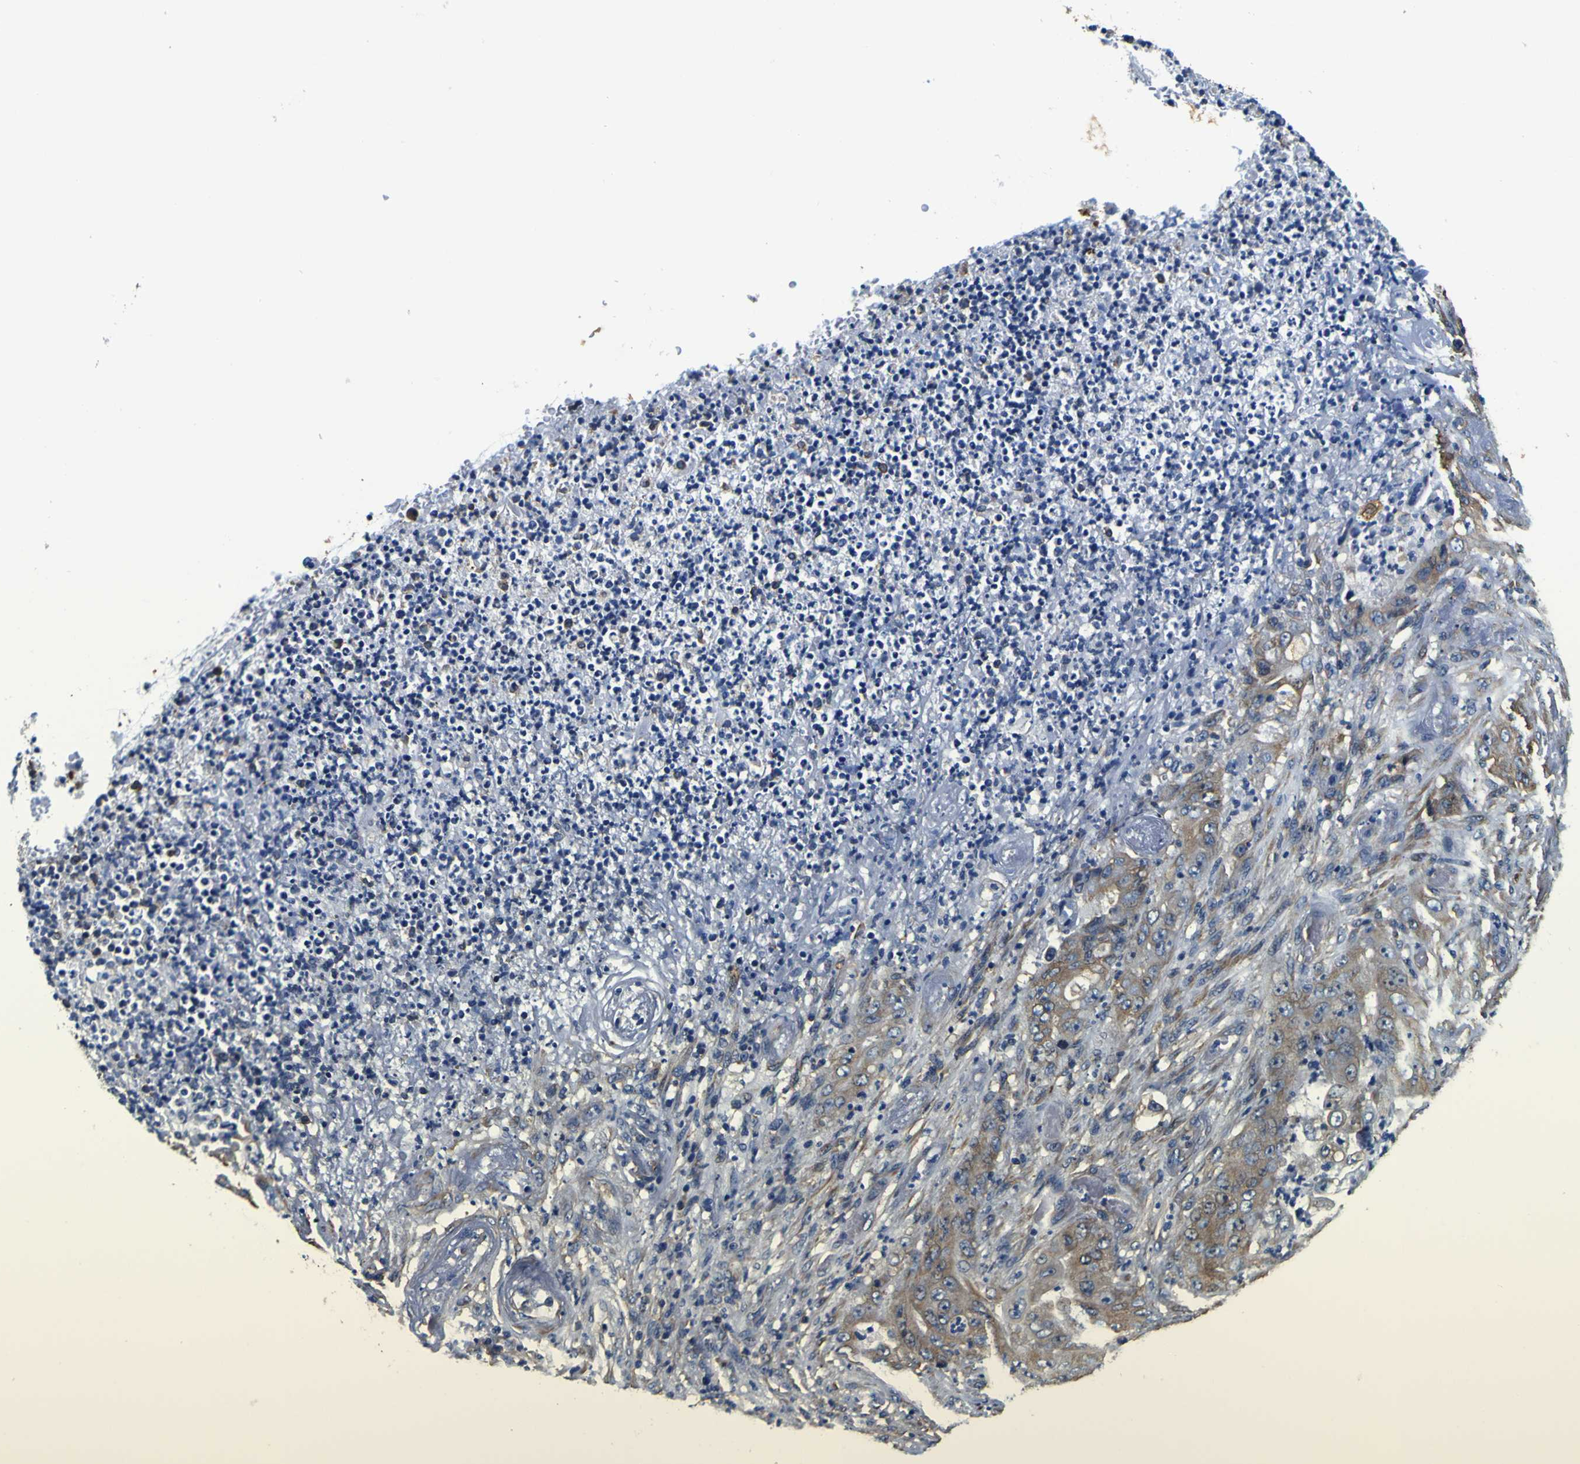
{"staining": {"intensity": "weak", "quantity": ">75%", "location": "cytoplasmic/membranous"}, "tissue": "stomach cancer", "cell_type": "Tumor cells", "image_type": "cancer", "snomed": [{"axis": "morphology", "description": "Adenocarcinoma, NOS"}, {"axis": "topography", "description": "Stomach"}], "caption": "A brown stain labels weak cytoplasmic/membranous expression of a protein in stomach cancer tumor cells. Using DAB (3,3'-diaminobenzidine) (brown) and hematoxylin (blue) stains, captured at high magnification using brightfield microscopy.", "gene": "TUBA1B", "patient": {"sex": "female", "age": 73}}